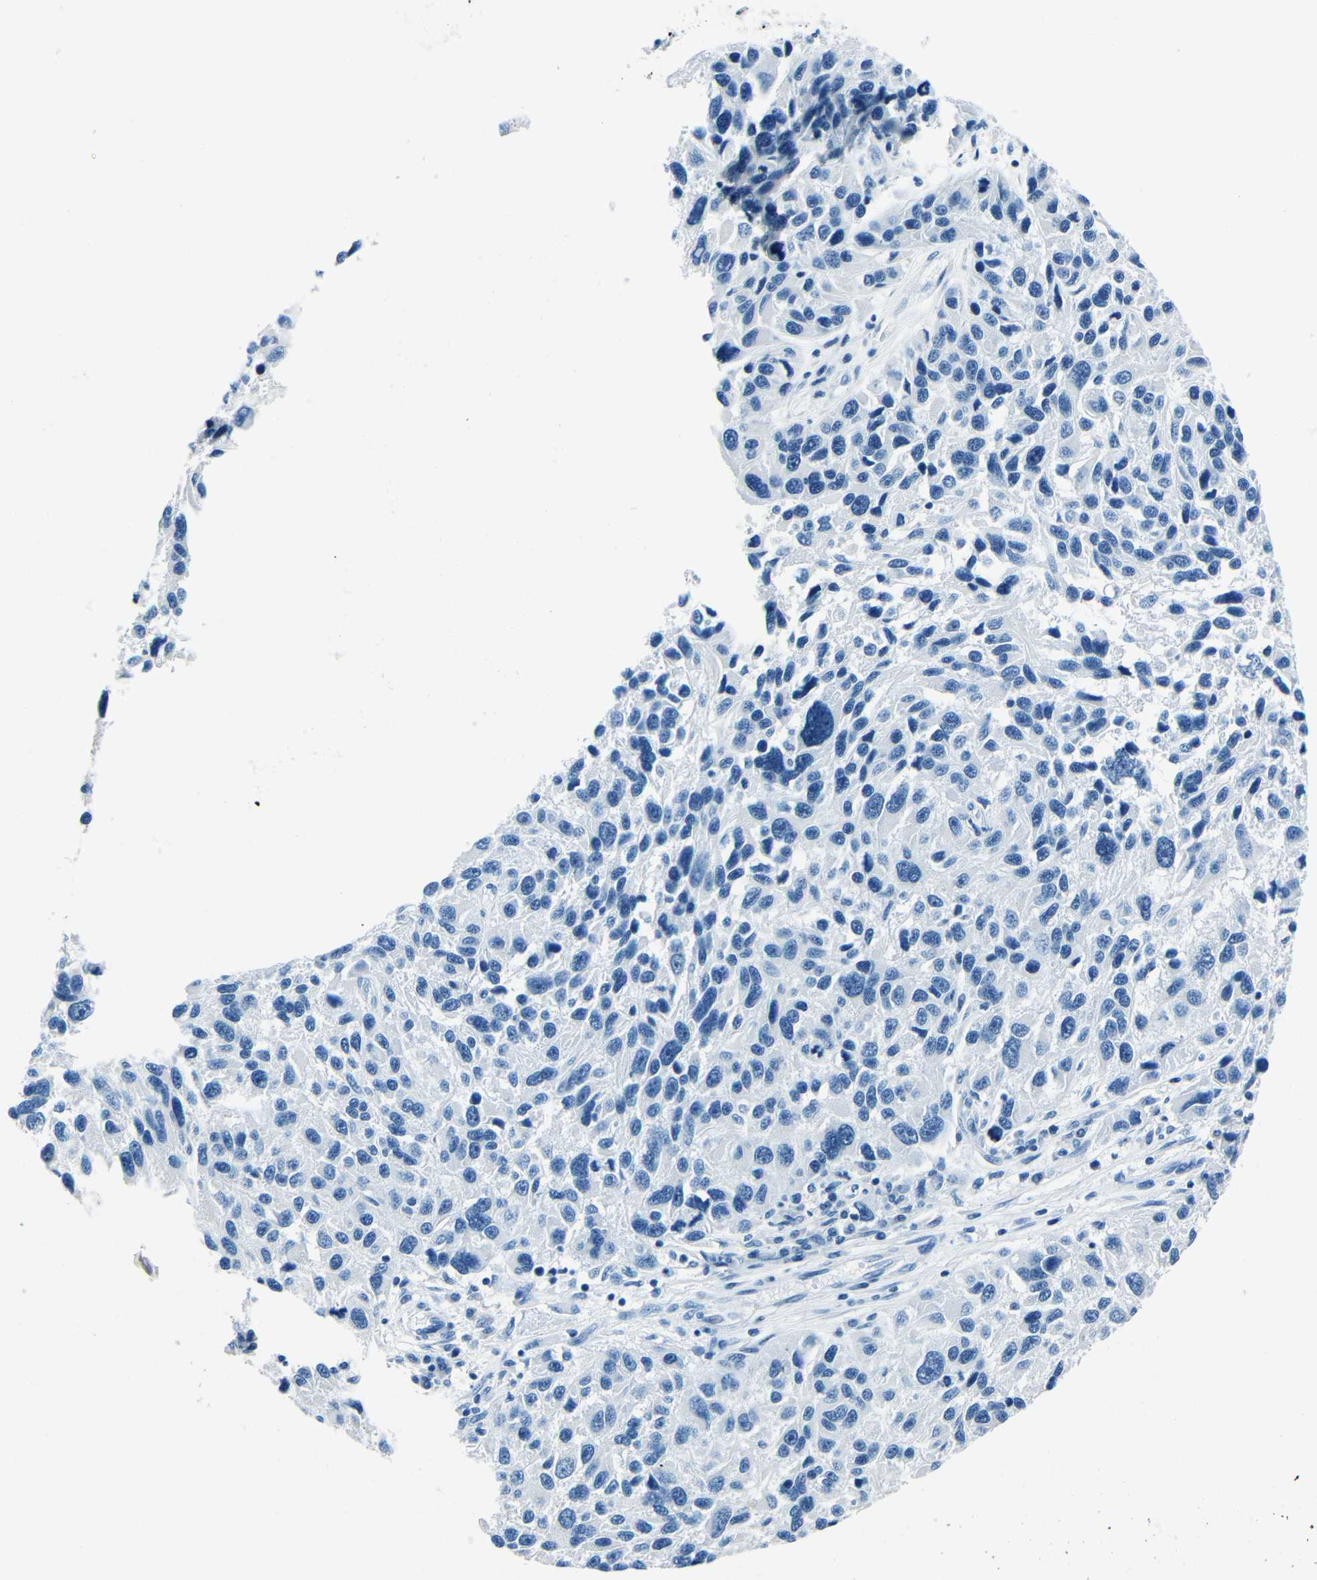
{"staining": {"intensity": "negative", "quantity": "none", "location": "none"}, "tissue": "melanoma", "cell_type": "Tumor cells", "image_type": "cancer", "snomed": [{"axis": "morphology", "description": "Malignant melanoma, NOS"}, {"axis": "topography", "description": "Skin"}], "caption": "This is a micrograph of immunohistochemistry (IHC) staining of malignant melanoma, which shows no expression in tumor cells.", "gene": "FBN2", "patient": {"sex": "male", "age": 53}}